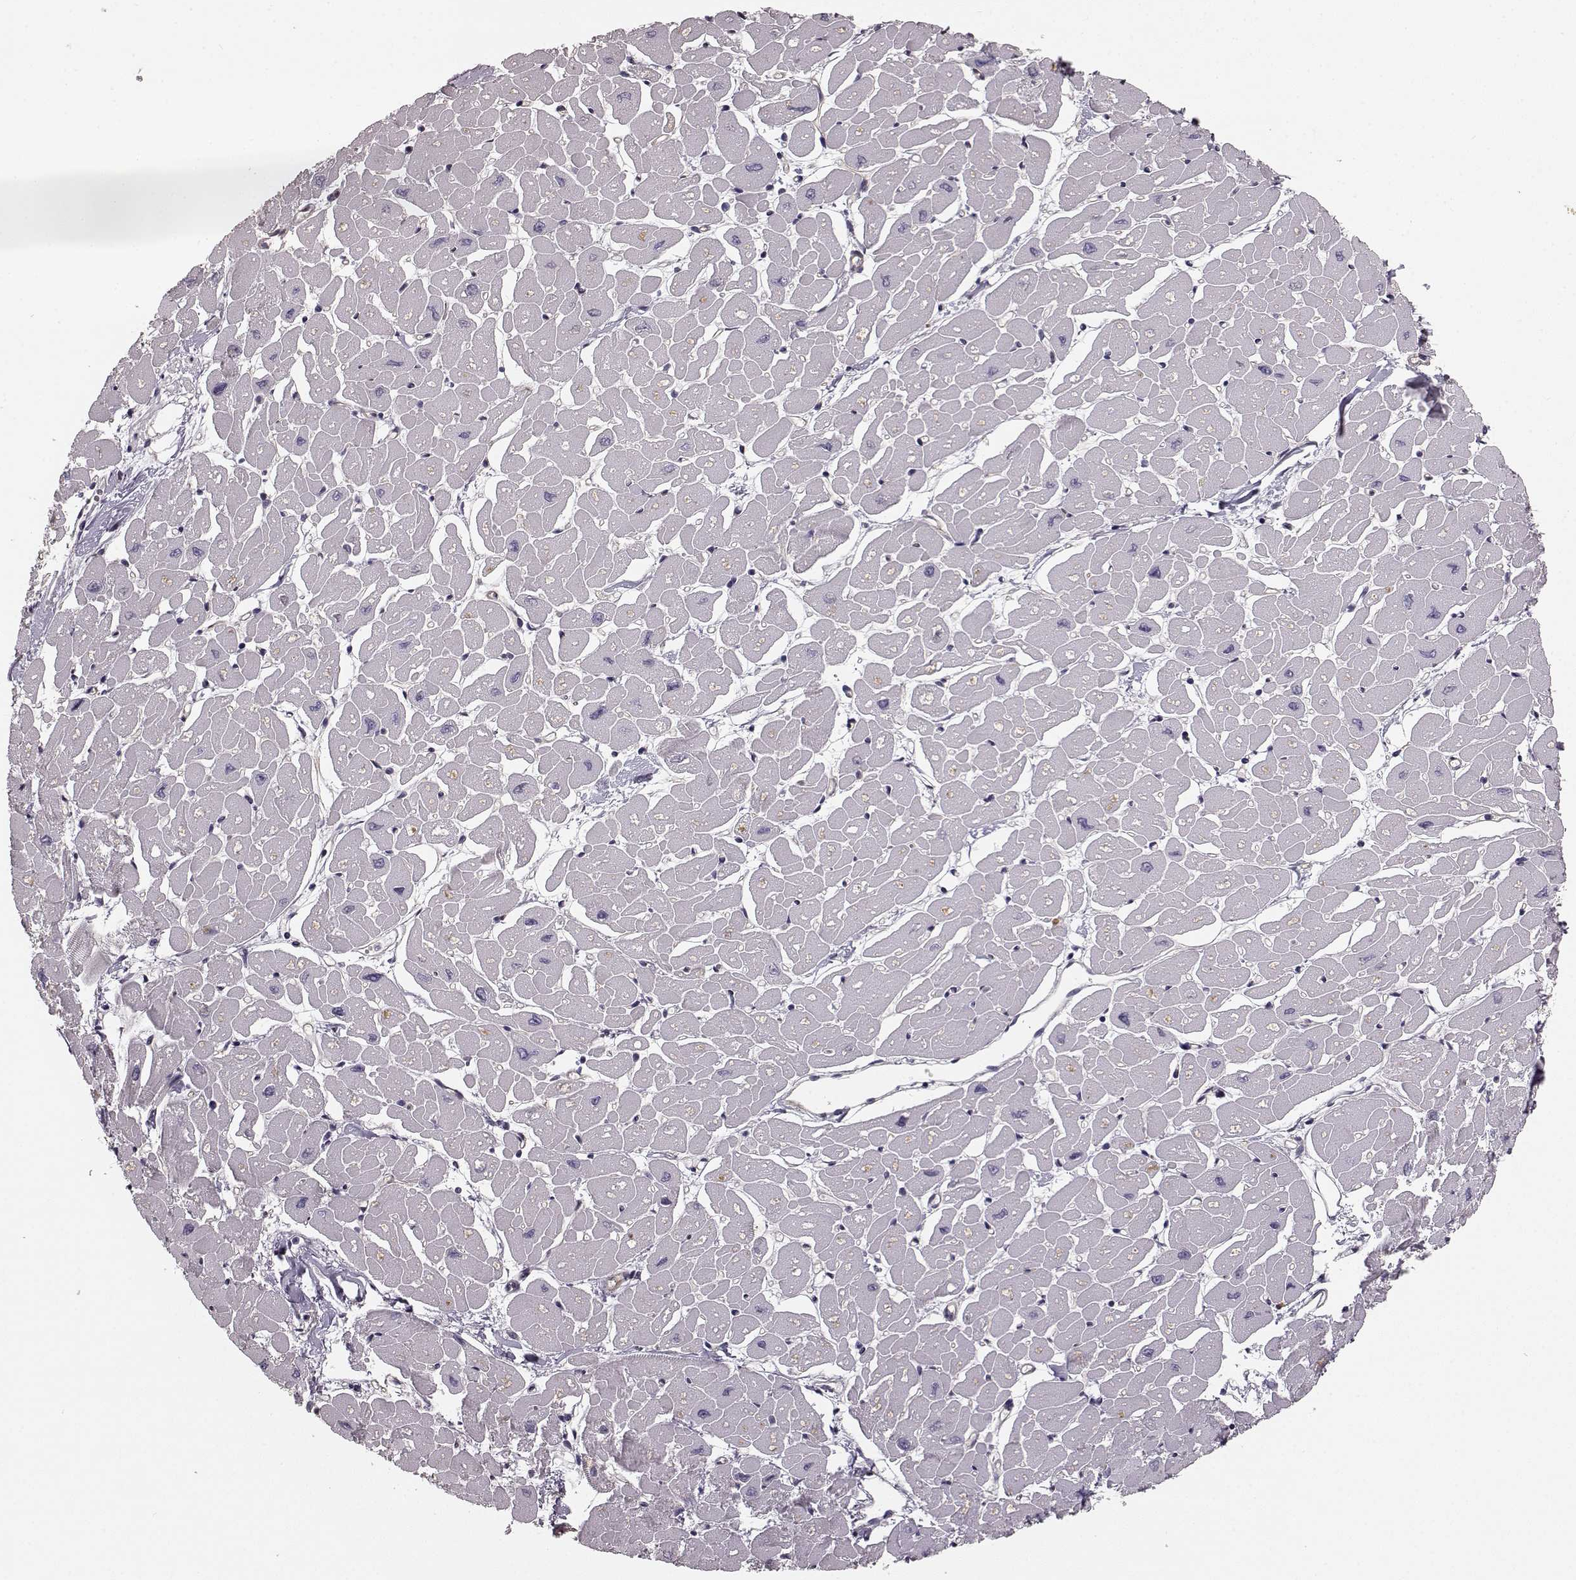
{"staining": {"intensity": "negative", "quantity": "none", "location": "none"}, "tissue": "heart muscle", "cell_type": "Cardiomyocytes", "image_type": "normal", "snomed": [{"axis": "morphology", "description": "Normal tissue, NOS"}, {"axis": "topography", "description": "Heart"}], "caption": "A photomicrograph of heart muscle stained for a protein reveals no brown staining in cardiomyocytes. Nuclei are stained in blue.", "gene": "GPR50", "patient": {"sex": "male", "age": 57}}